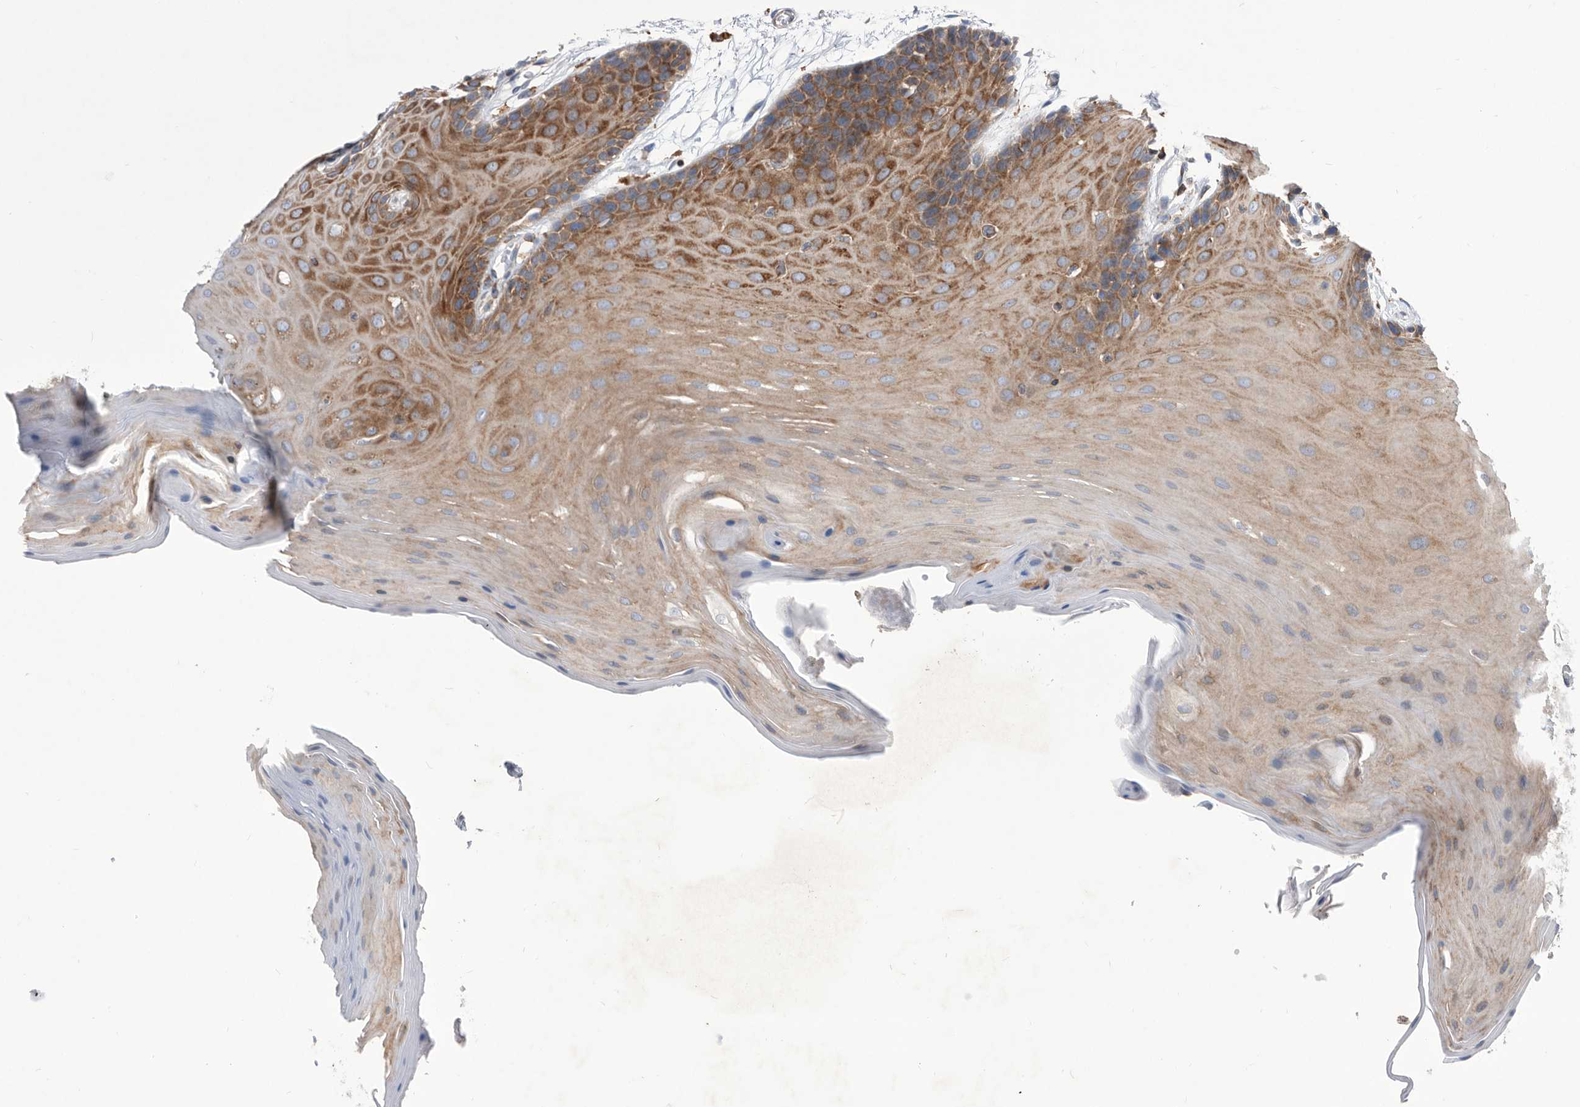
{"staining": {"intensity": "moderate", "quantity": "25%-75%", "location": "cytoplasmic/membranous"}, "tissue": "oral mucosa", "cell_type": "Squamous epithelial cells", "image_type": "normal", "snomed": [{"axis": "morphology", "description": "Normal tissue, NOS"}, {"axis": "morphology", "description": "Squamous cell carcinoma, NOS"}, {"axis": "topography", "description": "Skeletal muscle"}, {"axis": "topography", "description": "Oral tissue"}, {"axis": "topography", "description": "Salivary gland"}, {"axis": "topography", "description": "Head-Neck"}], "caption": "This histopathology image demonstrates IHC staining of normal human oral mucosa, with medium moderate cytoplasmic/membranous expression in approximately 25%-75% of squamous epithelial cells.", "gene": "SMG7", "patient": {"sex": "male", "age": 54}}